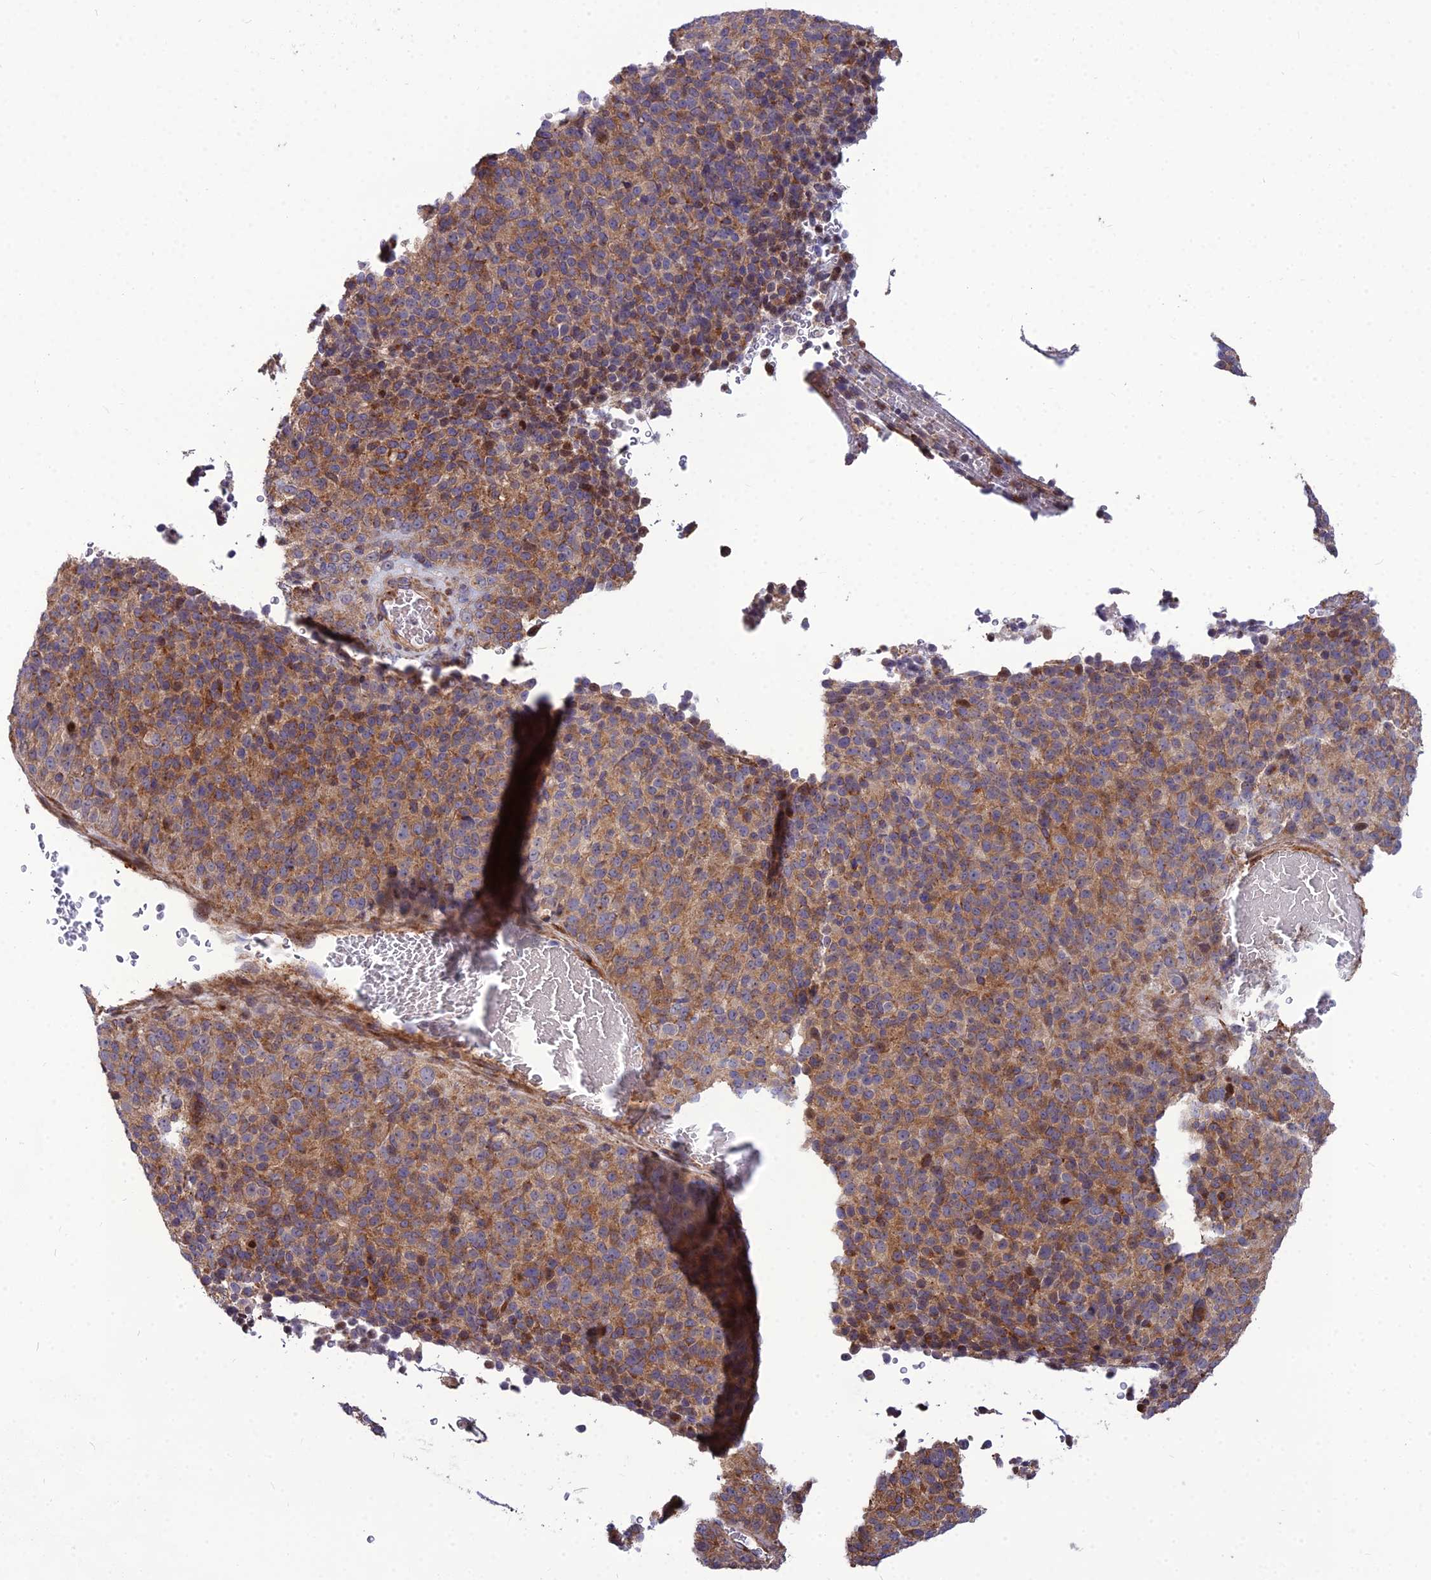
{"staining": {"intensity": "moderate", "quantity": ">75%", "location": "cytoplasmic/membranous"}, "tissue": "melanoma", "cell_type": "Tumor cells", "image_type": "cancer", "snomed": [{"axis": "morphology", "description": "Malignant melanoma, Metastatic site"}, {"axis": "topography", "description": "Brain"}], "caption": "Moderate cytoplasmic/membranous staining is appreciated in about >75% of tumor cells in malignant melanoma (metastatic site).", "gene": "TSPYL2", "patient": {"sex": "female", "age": 56}}